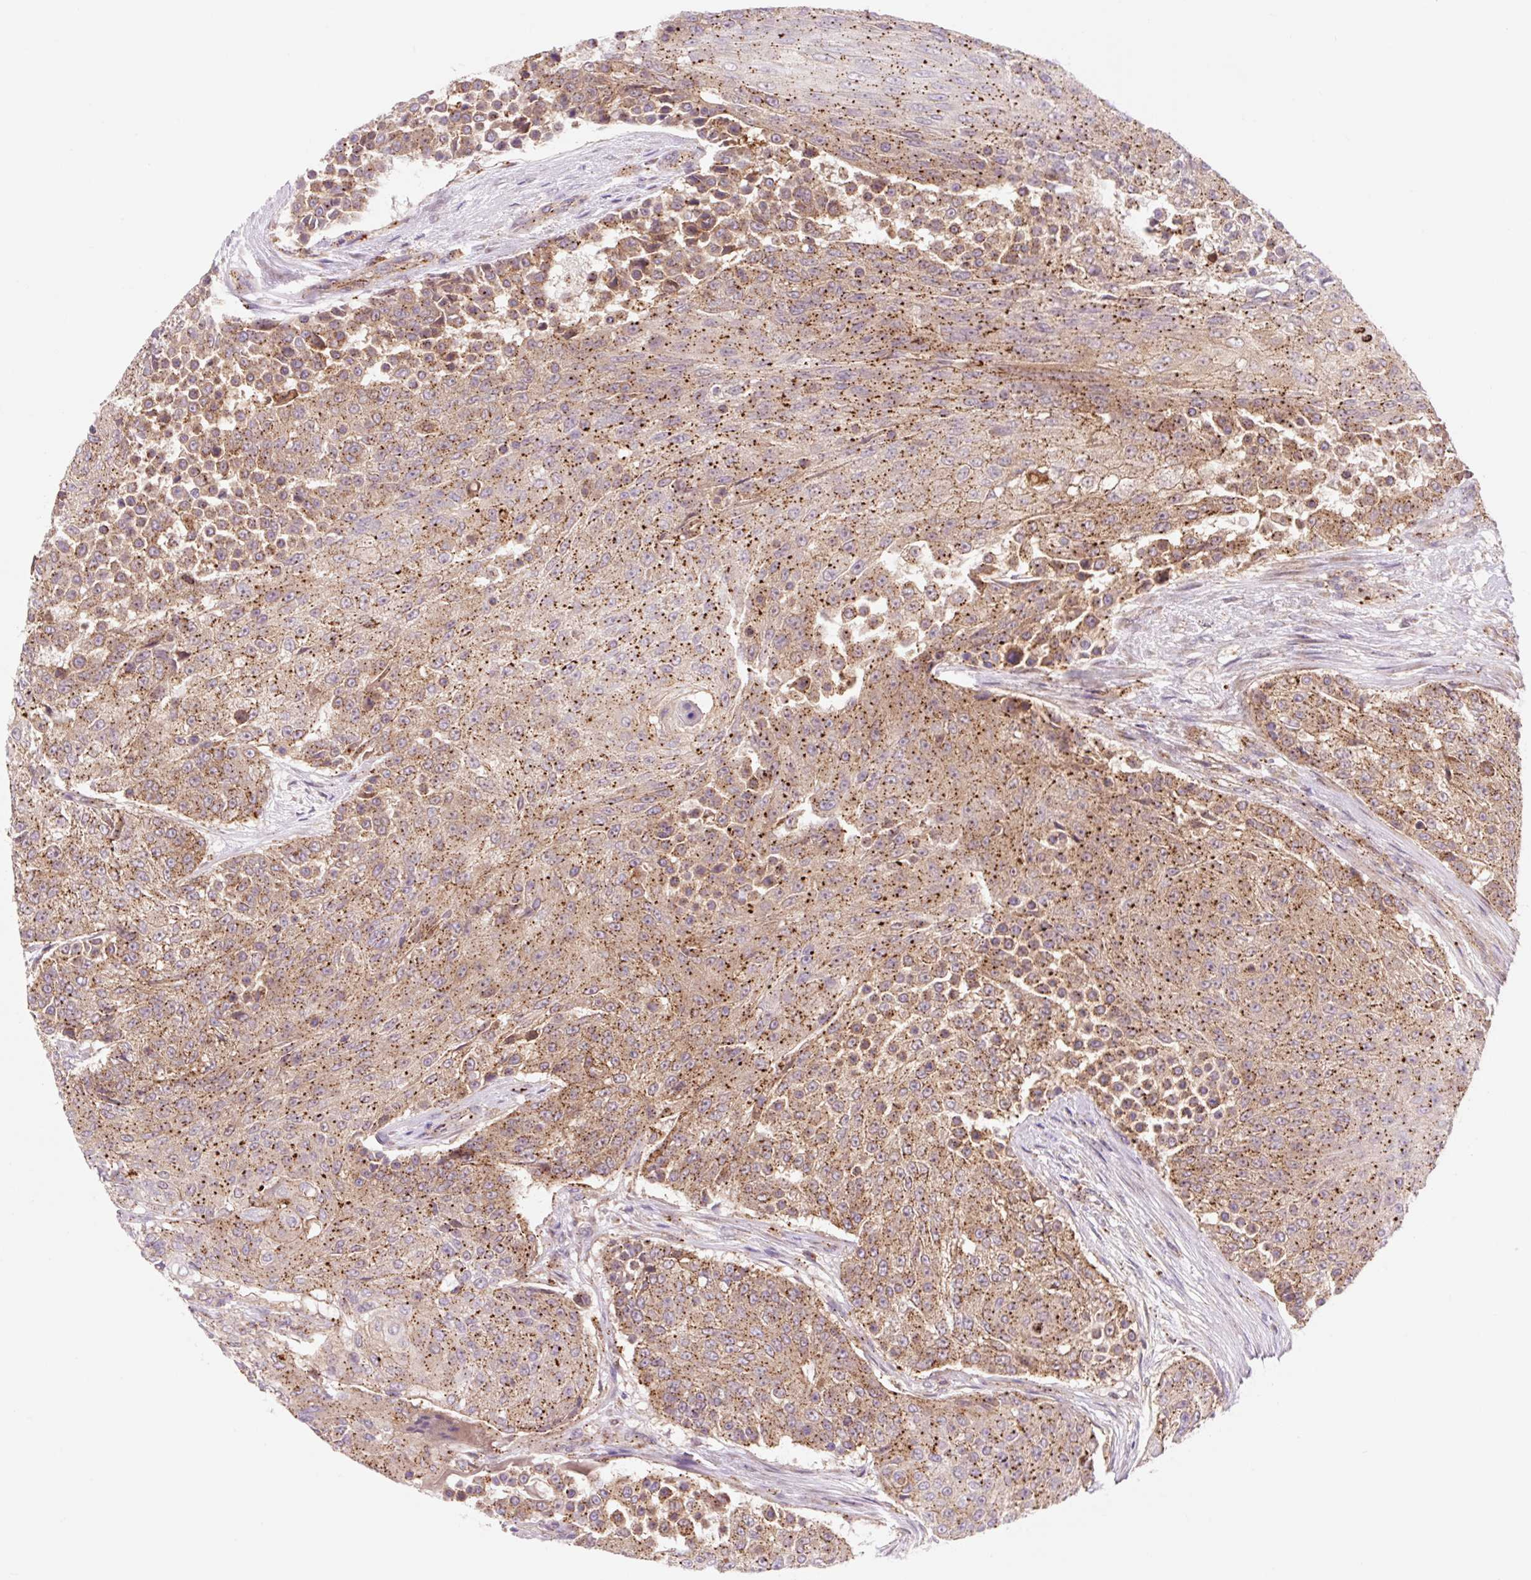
{"staining": {"intensity": "moderate", "quantity": ">75%", "location": "cytoplasmic/membranous"}, "tissue": "urothelial cancer", "cell_type": "Tumor cells", "image_type": "cancer", "snomed": [{"axis": "morphology", "description": "Urothelial carcinoma, High grade"}, {"axis": "topography", "description": "Urinary bladder"}], "caption": "This histopathology image demonstrates urothelial cancer stained with IHC to label a protein in brown. The cytoplasmic/membranous of tumor cells show moderate positivity for the protein. Nuclei are counter-stained blue.", "gene": "VPS4A", "patient": {"sex": "female", "age": 63}}